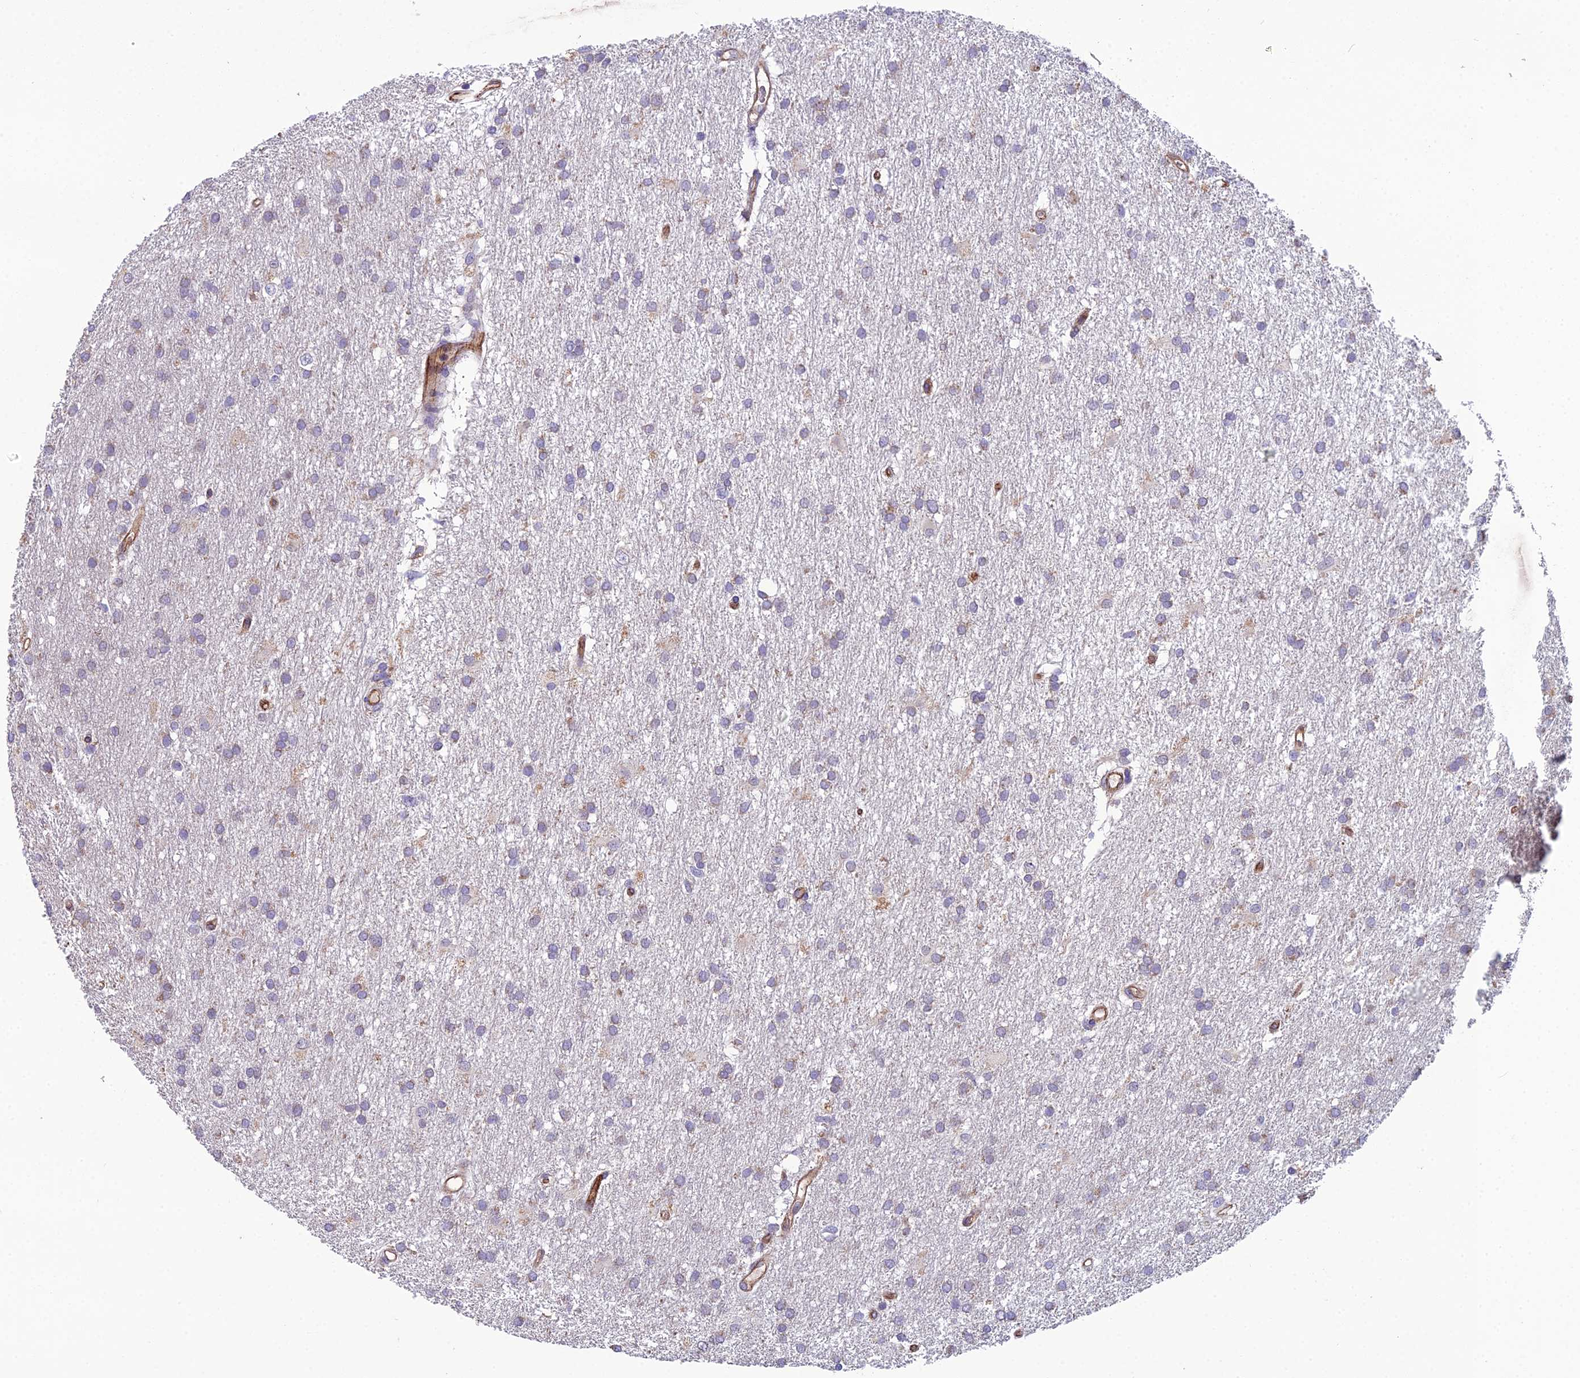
{"staining": {"intensity": "negative", "quantity": "none", "location": "none"}, "tissue": "glioma", "cell_type": "Tumor cells", "image_type": "cancer", "snomed": [{"axis": "morphology", "description": "Glioma, malignant, High grade"}, {"axis": "topography", "description": "Brain"}], "caption": "DAB (3,3'-diaminobenzidine) immunohistochemical staining of human high-grade glioma (malignant) shows no significant positivity in tumor cells.", "gene": "CFAP47", "patient": {"sex": "male", "age": 77}}